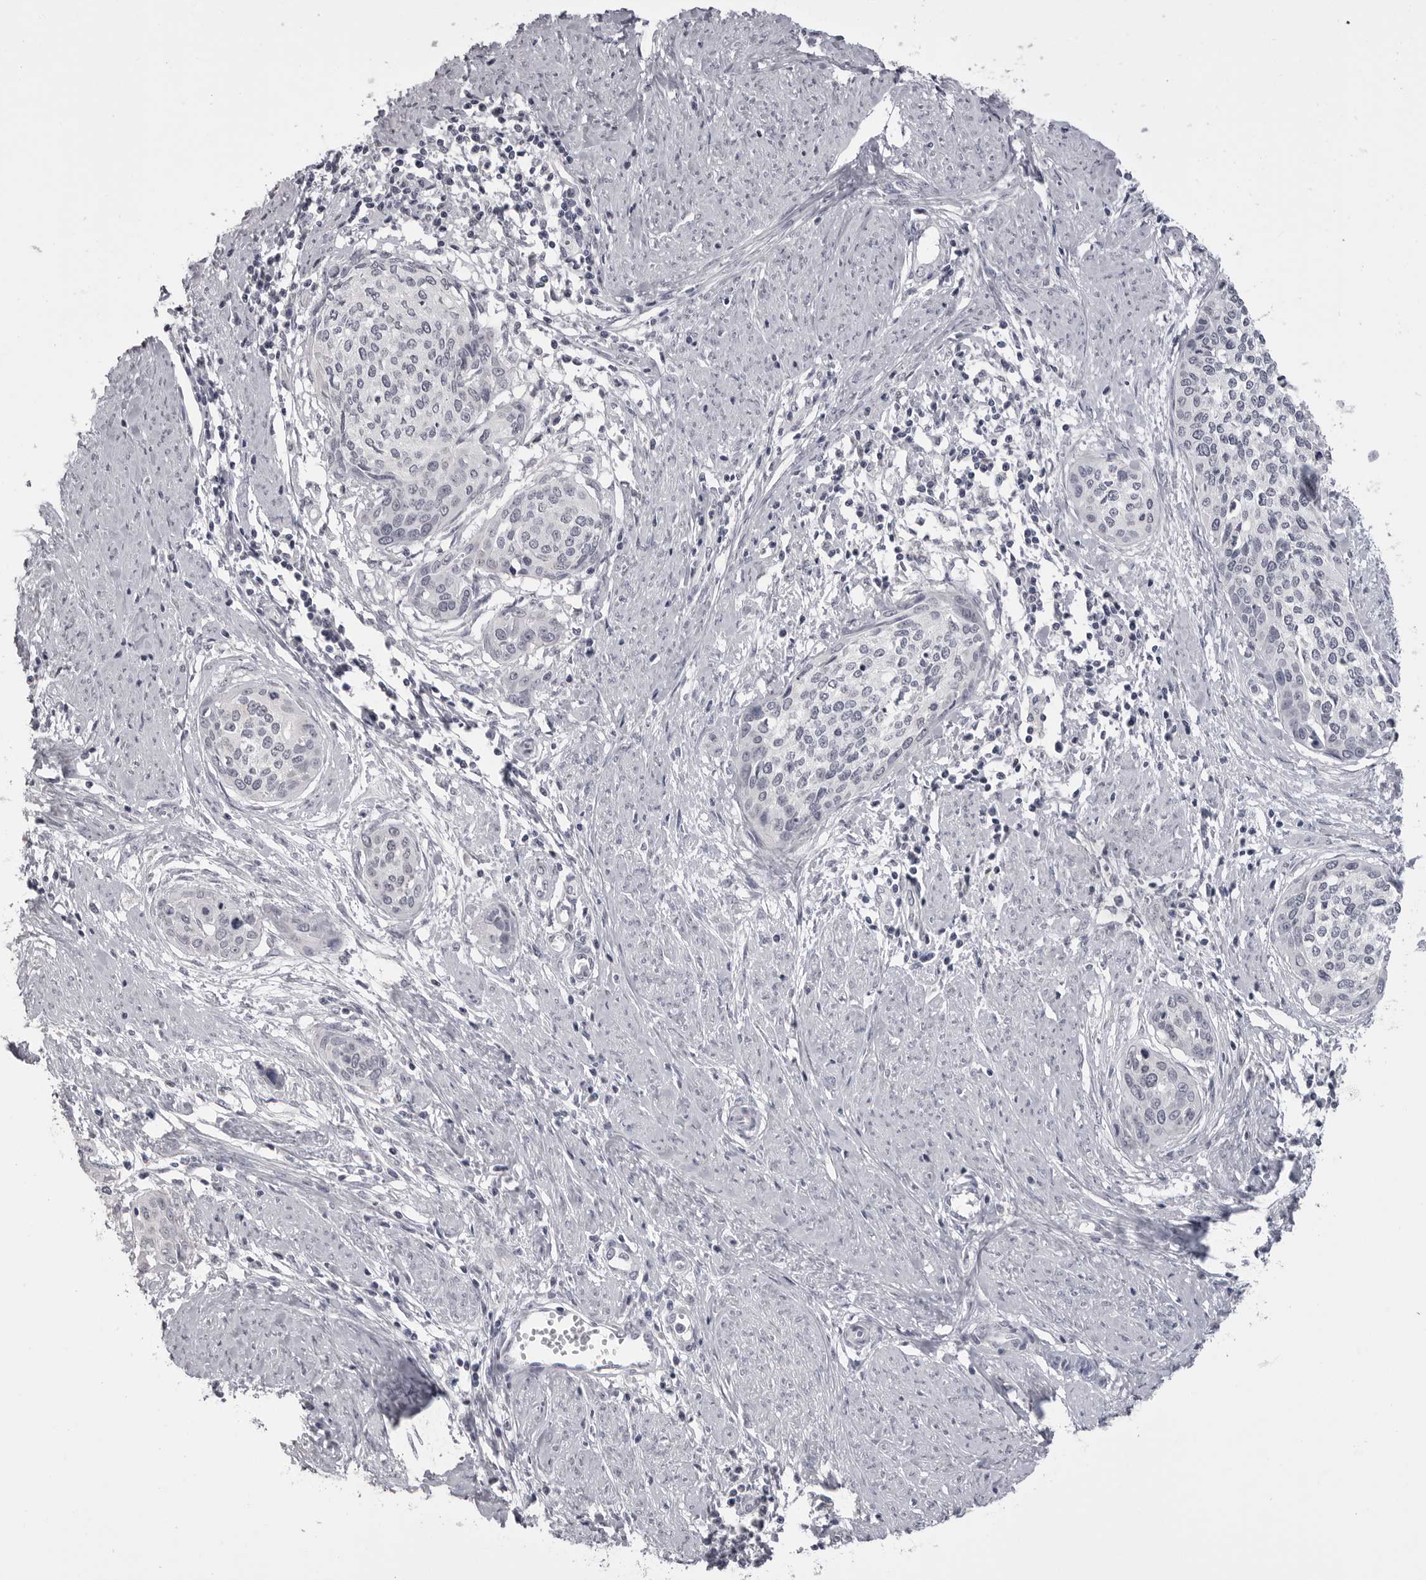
{"staining": {"intensity": "negative", "quantity": "none", "location": "none"}, "tissue": "cervical cancer", "cell_type": "Tumor cells", "image_type": "cancer", "snomed": [{"axis": "morphology", "description": "Squamous cell carcinoma, NOS"}, {"axis": "topography", "description": "Cervix"}], "caption": "Tumor cells show no significant protein positivity in cervical squamous cell carcinoma.", "gene": "GPN2", "patient": {"sex": "female", "age": 37}}